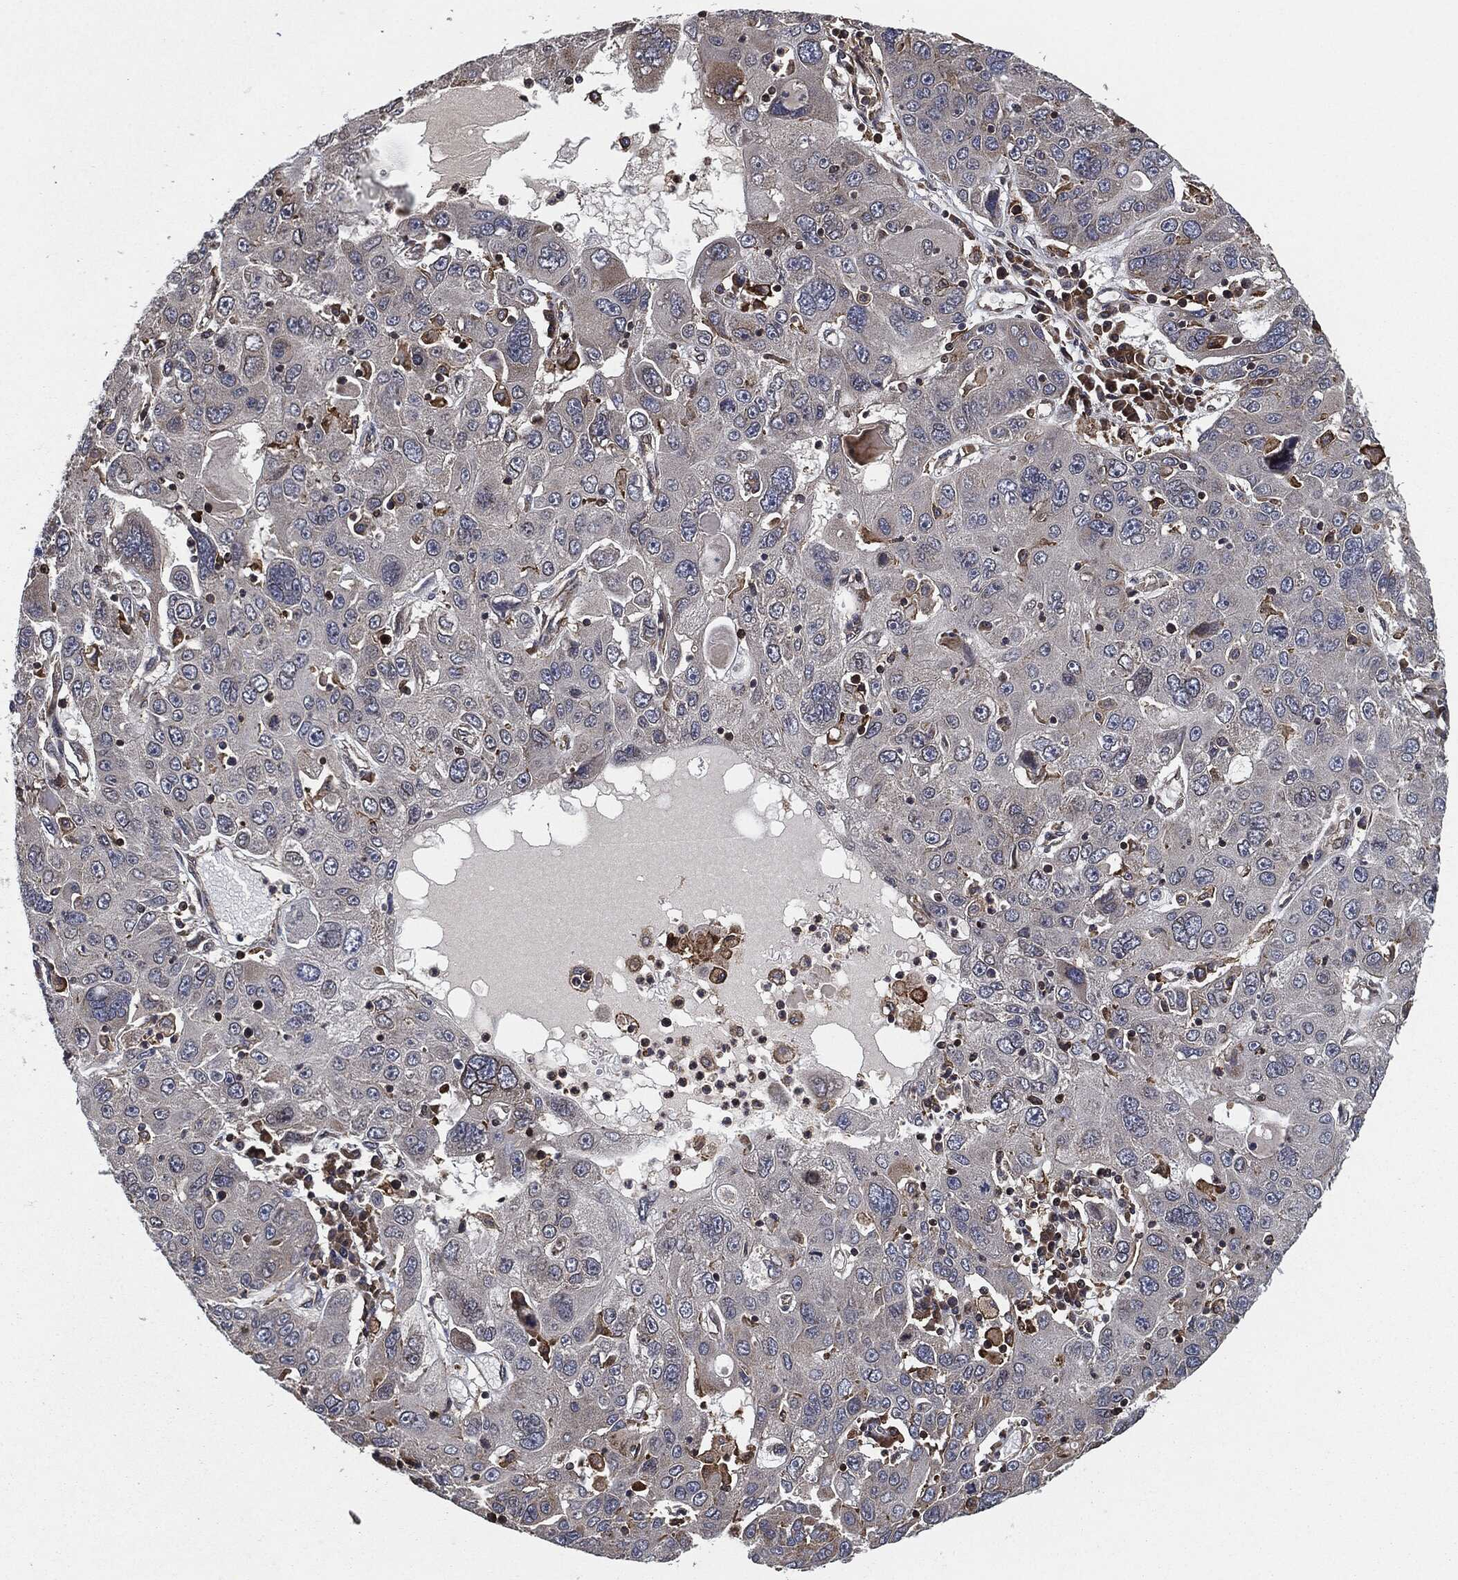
{"staining": {"intensity": "negative", "quantity": "none", "location": "none"}, "tissue": "stomach cancer", "cell_type": "Tumor cells", "image_type": "cancer", "snomed": [{"axis": "morphology", "description": "Adenocarcinoma, NOS"}, {"axis": "topography", "description": "Stomach"}], "caption": "IHC micrograph of neoplastic tissue: stomach cancer (adenocarcinoma) stained with DAB (3,3'-diaminobenzidine) reveals no significant protein expression in tumor cells.", "gene": "UBR1", "patient": {"sex": "male", "age": 56}}